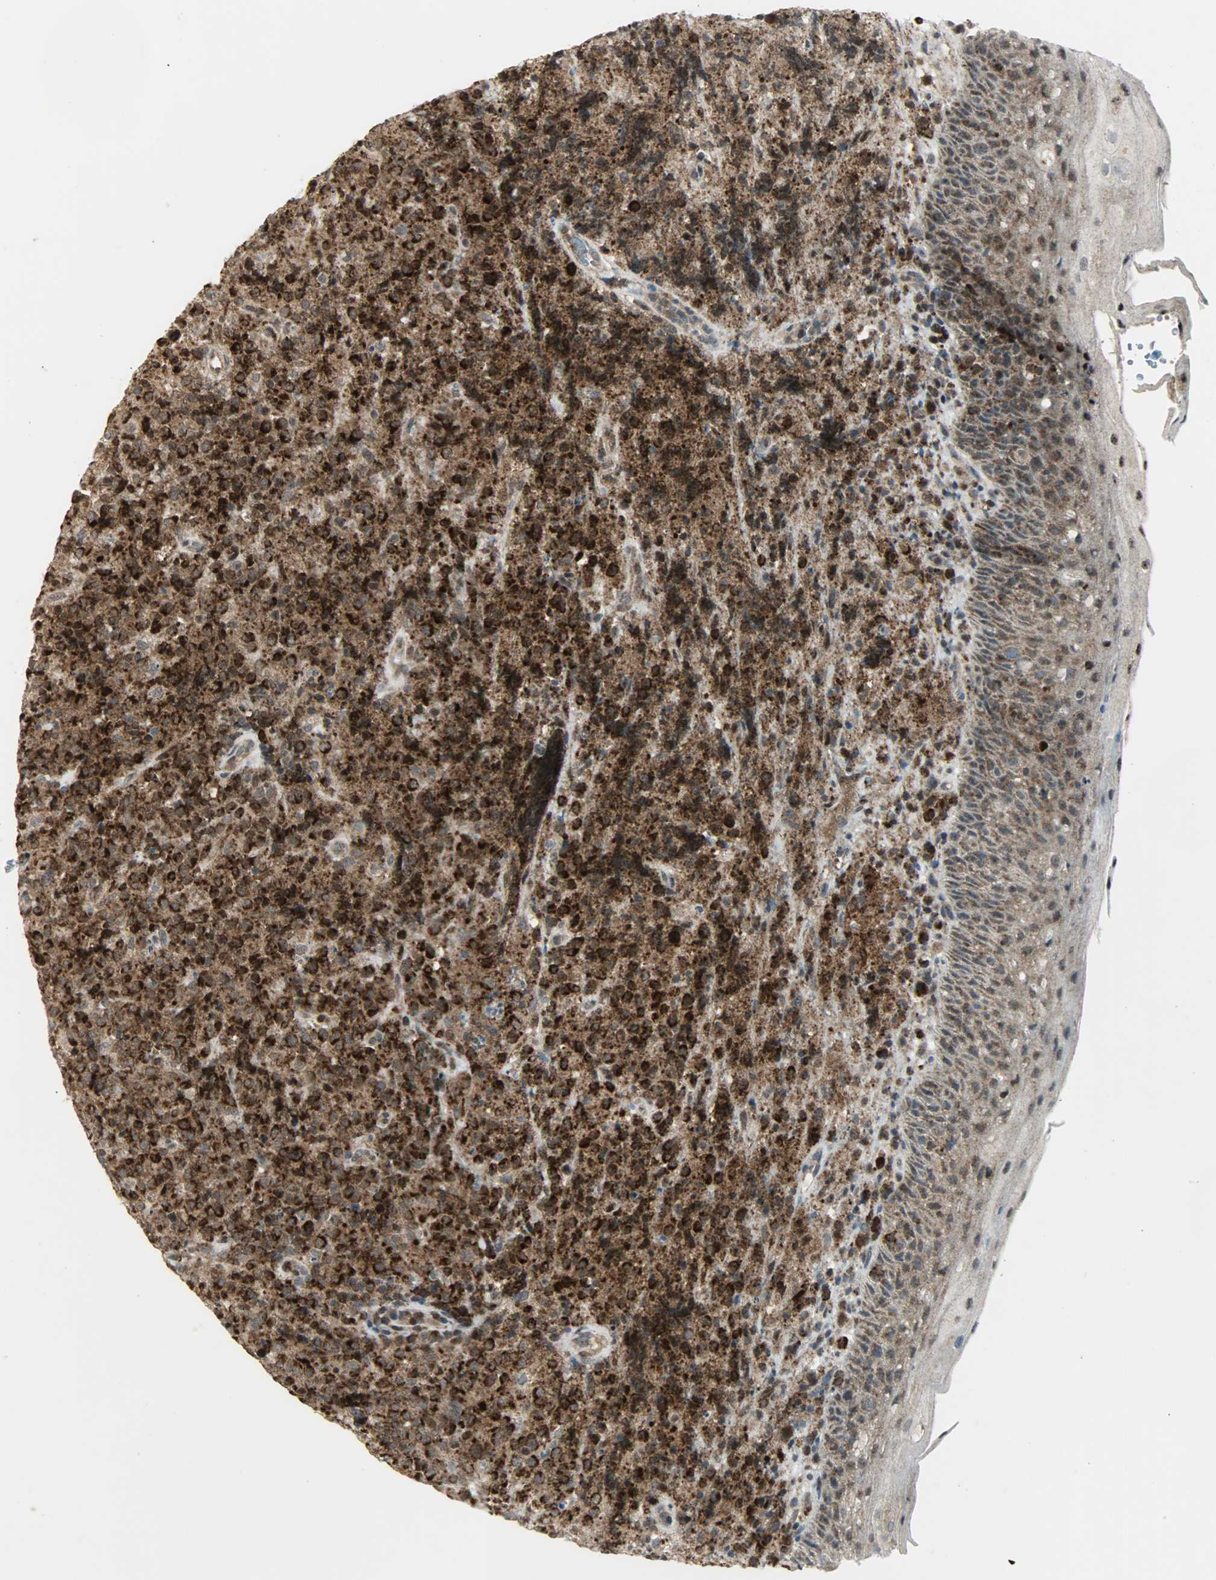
{"staining": {"intensity": "strong", "quantity": ">75%", "location": "cytoplasmic/membranous,nuclear"}, "tissue": "lymphoma", "cell_type": "Tumor cells", "image_type": "cancer", "snomed": [{"axis": "morphology", "description": "Malignant lymphoma, non-Hodgkin's type, High grade"}, {"axis": "topography", "description": "Tonsil"}], "caption": "A histopathology image of human high-grade malignant lymphoma, non-Hodgkin's type stained for a protein reveals strong cytoplasmic/membranous and nuclear brown staining in tumor cells. The protein of interest is stained brown, and the nuclei are stained in blue (DAB IHC with brightfield microscopy, high magnification).", "gene": "IL15", "patient": {"sex": "female", "age": 36}}